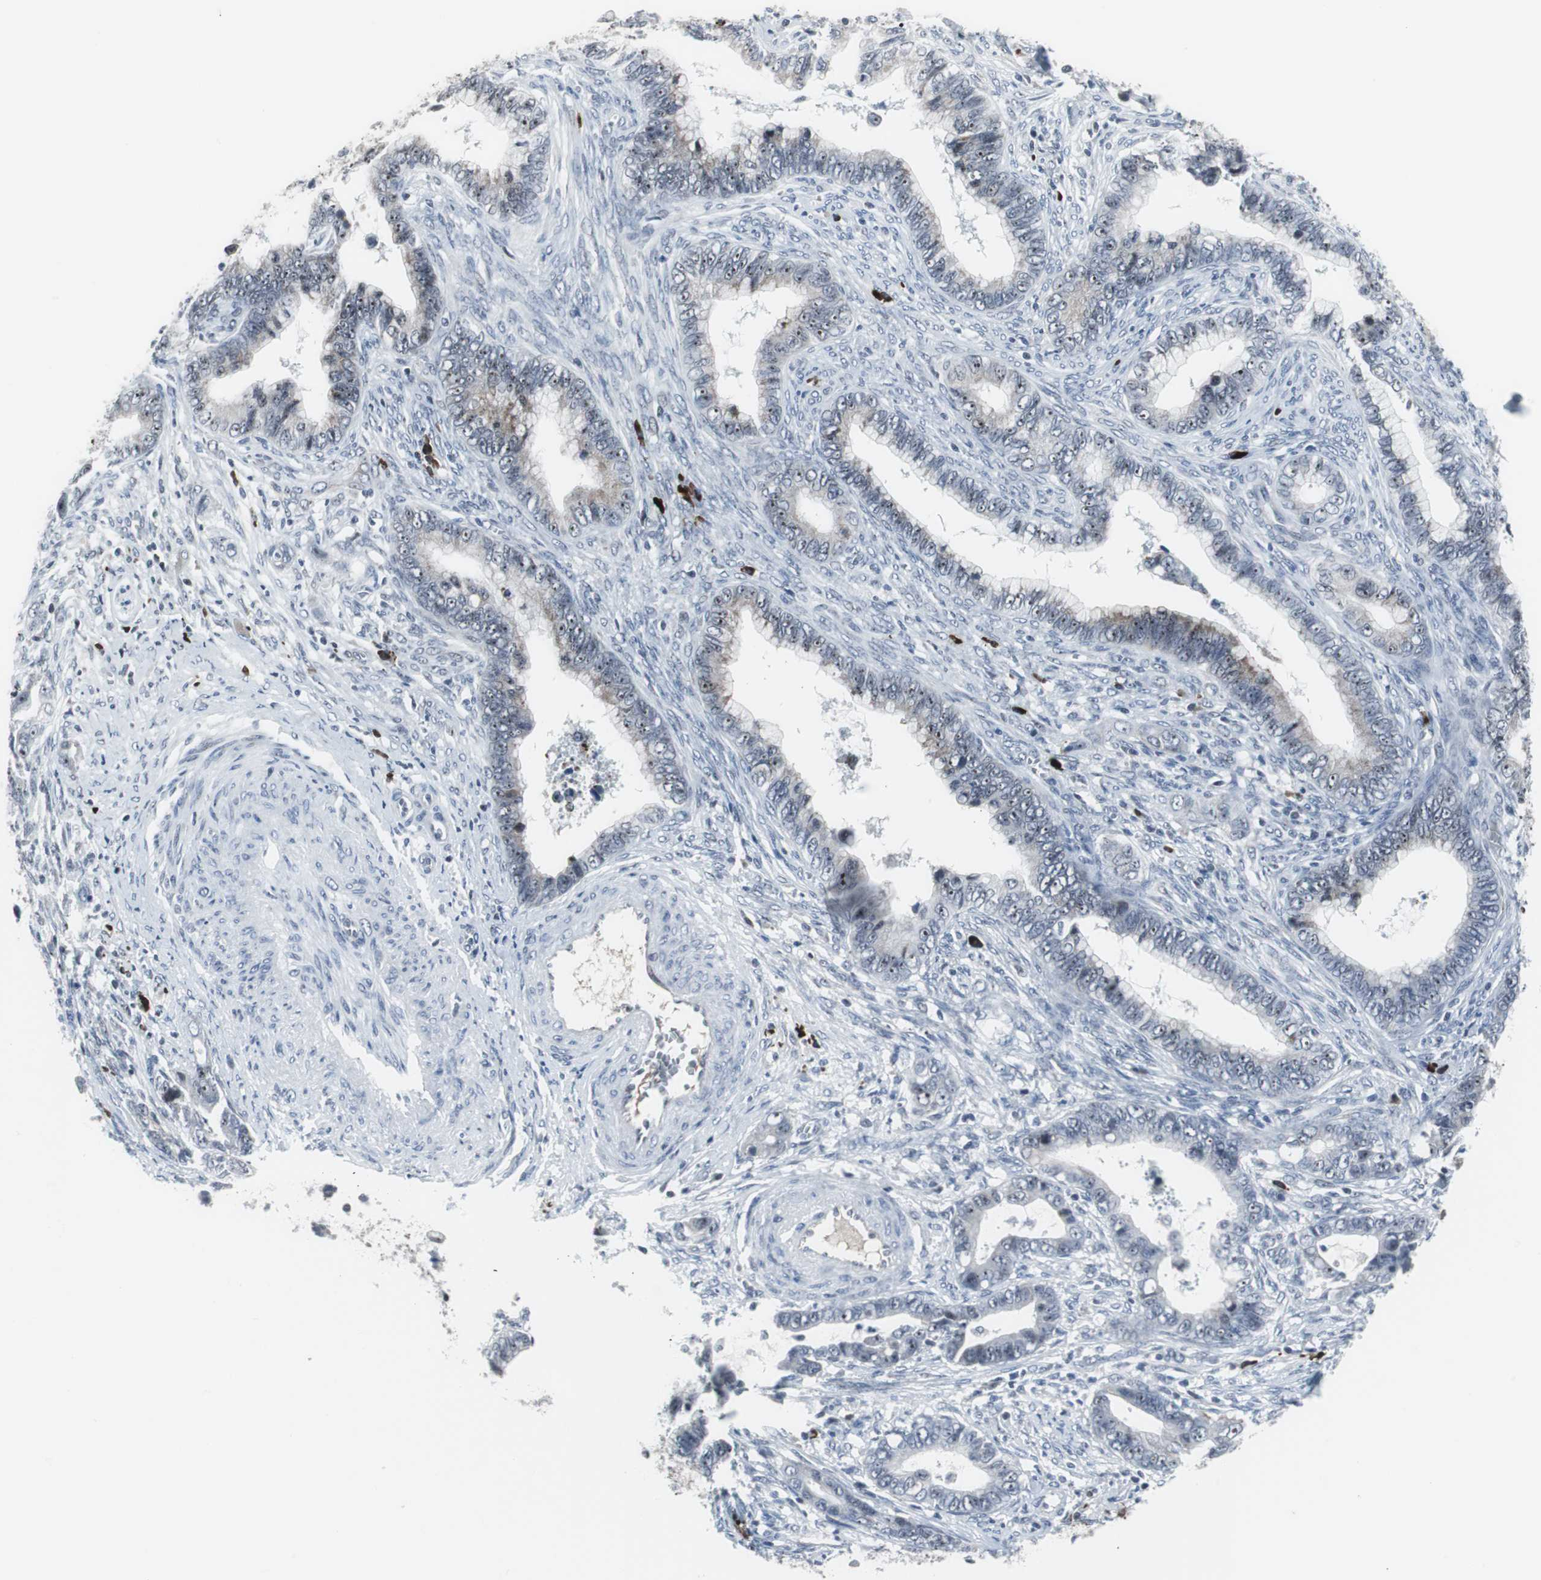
{"staining": {"intensity": "moderate", "quantity": "<25%", "location": "cytoplasmic/membranous"}, "tissue": "cervical cancer", "cell_type": "Tumor cells", "image_type": "cancer", "snomed": [{"axis": "morphology", "description": "Adenocarcinoma, NOS"}, {"axis": "topography", "description": "Cervix"}], "caption": "Moderate cytoplasmic/membranous expression for a protein is identified in approximately <25% of tumor cells of adenocarcinoma (cervical) using immunohistochemistry.", "gene": "DOK1", "patient": {"sex": "female", "age": 44}}